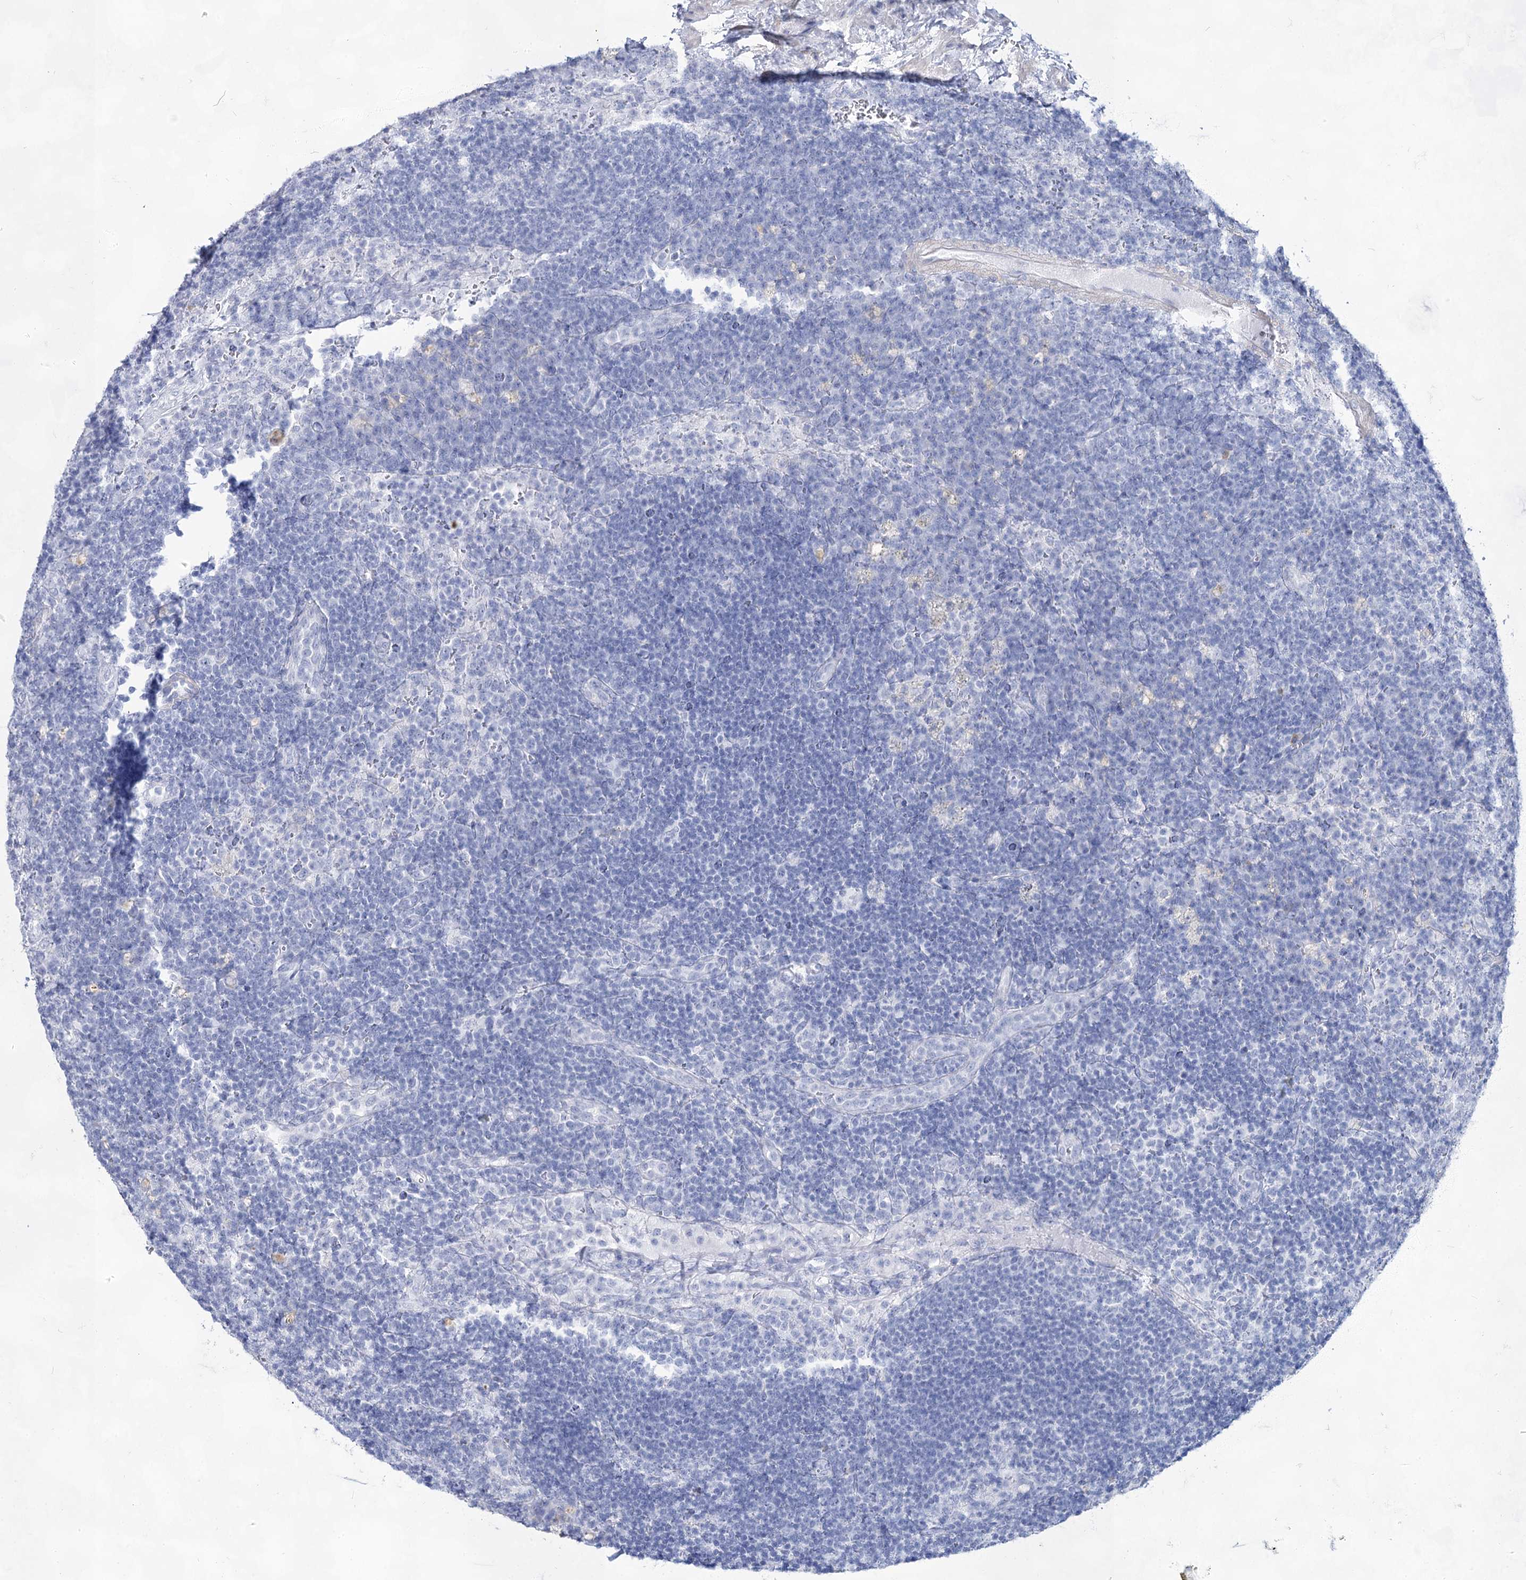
{"staining": {"intensity": "negative", "quantity": "none", "location": "none"}, "tissue": "lymph node", "cell_type": "Germinal center cells", "image_type": "normal", "snomed": [{"axis": "morphology", "description": "Normal tissue, NOS"}, {"axis": "topography", "description": "Lymph node"}], "caption": "Photomicrograph shows no protein staining in germinal center cells of unremarkable lymph node. (Stains: DAB (3,3'-diaminobenzidine) IHC with hematoxylin counter stain, Microscopy: brightfield microscopy at high magnification).", "gene": "ACRV1", "patient": {"sex": "female", "age": 70}}